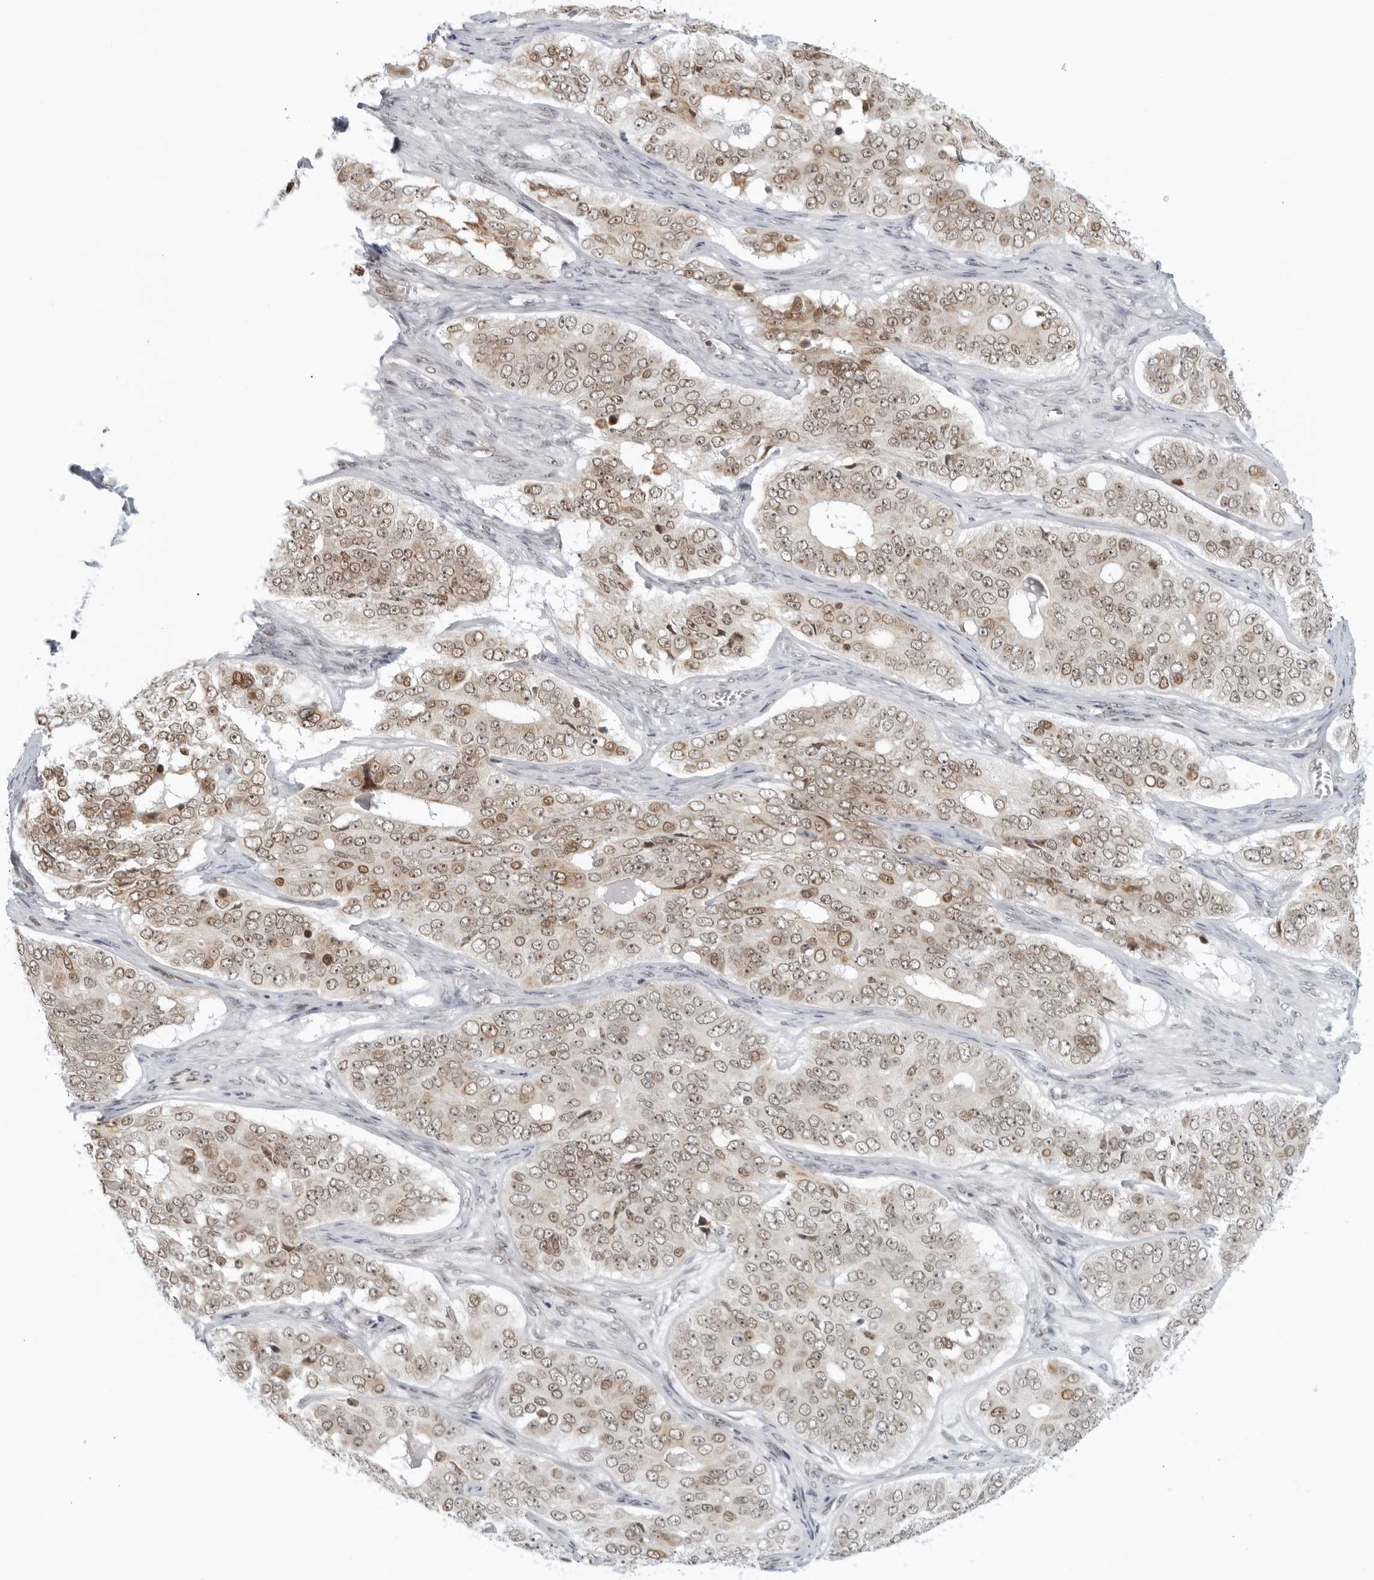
{"staining": {"intensity": "weak", "quantity": "25%-75%", "location": "cytoplasmic/membranous,nuclear"}, "tissue": "ovarian cancer", "cell_type": "Tumor cells", "image_type": "cancer", "snomed": [{"axis": "morphology", "description": "Carcinoma, endometroid"}, {"axis": "topography", "description": "Ovary"}], "caption": "A low amount of weak cytoplasmic/membranous and nuclear positivity is appreciated in about 25%-75% of tumor cells in ovarian cancer (endometroid carcinoma) tissue.", "gene": "RAB11FIP3", "patient": {"sex": "female", "age": 51}}